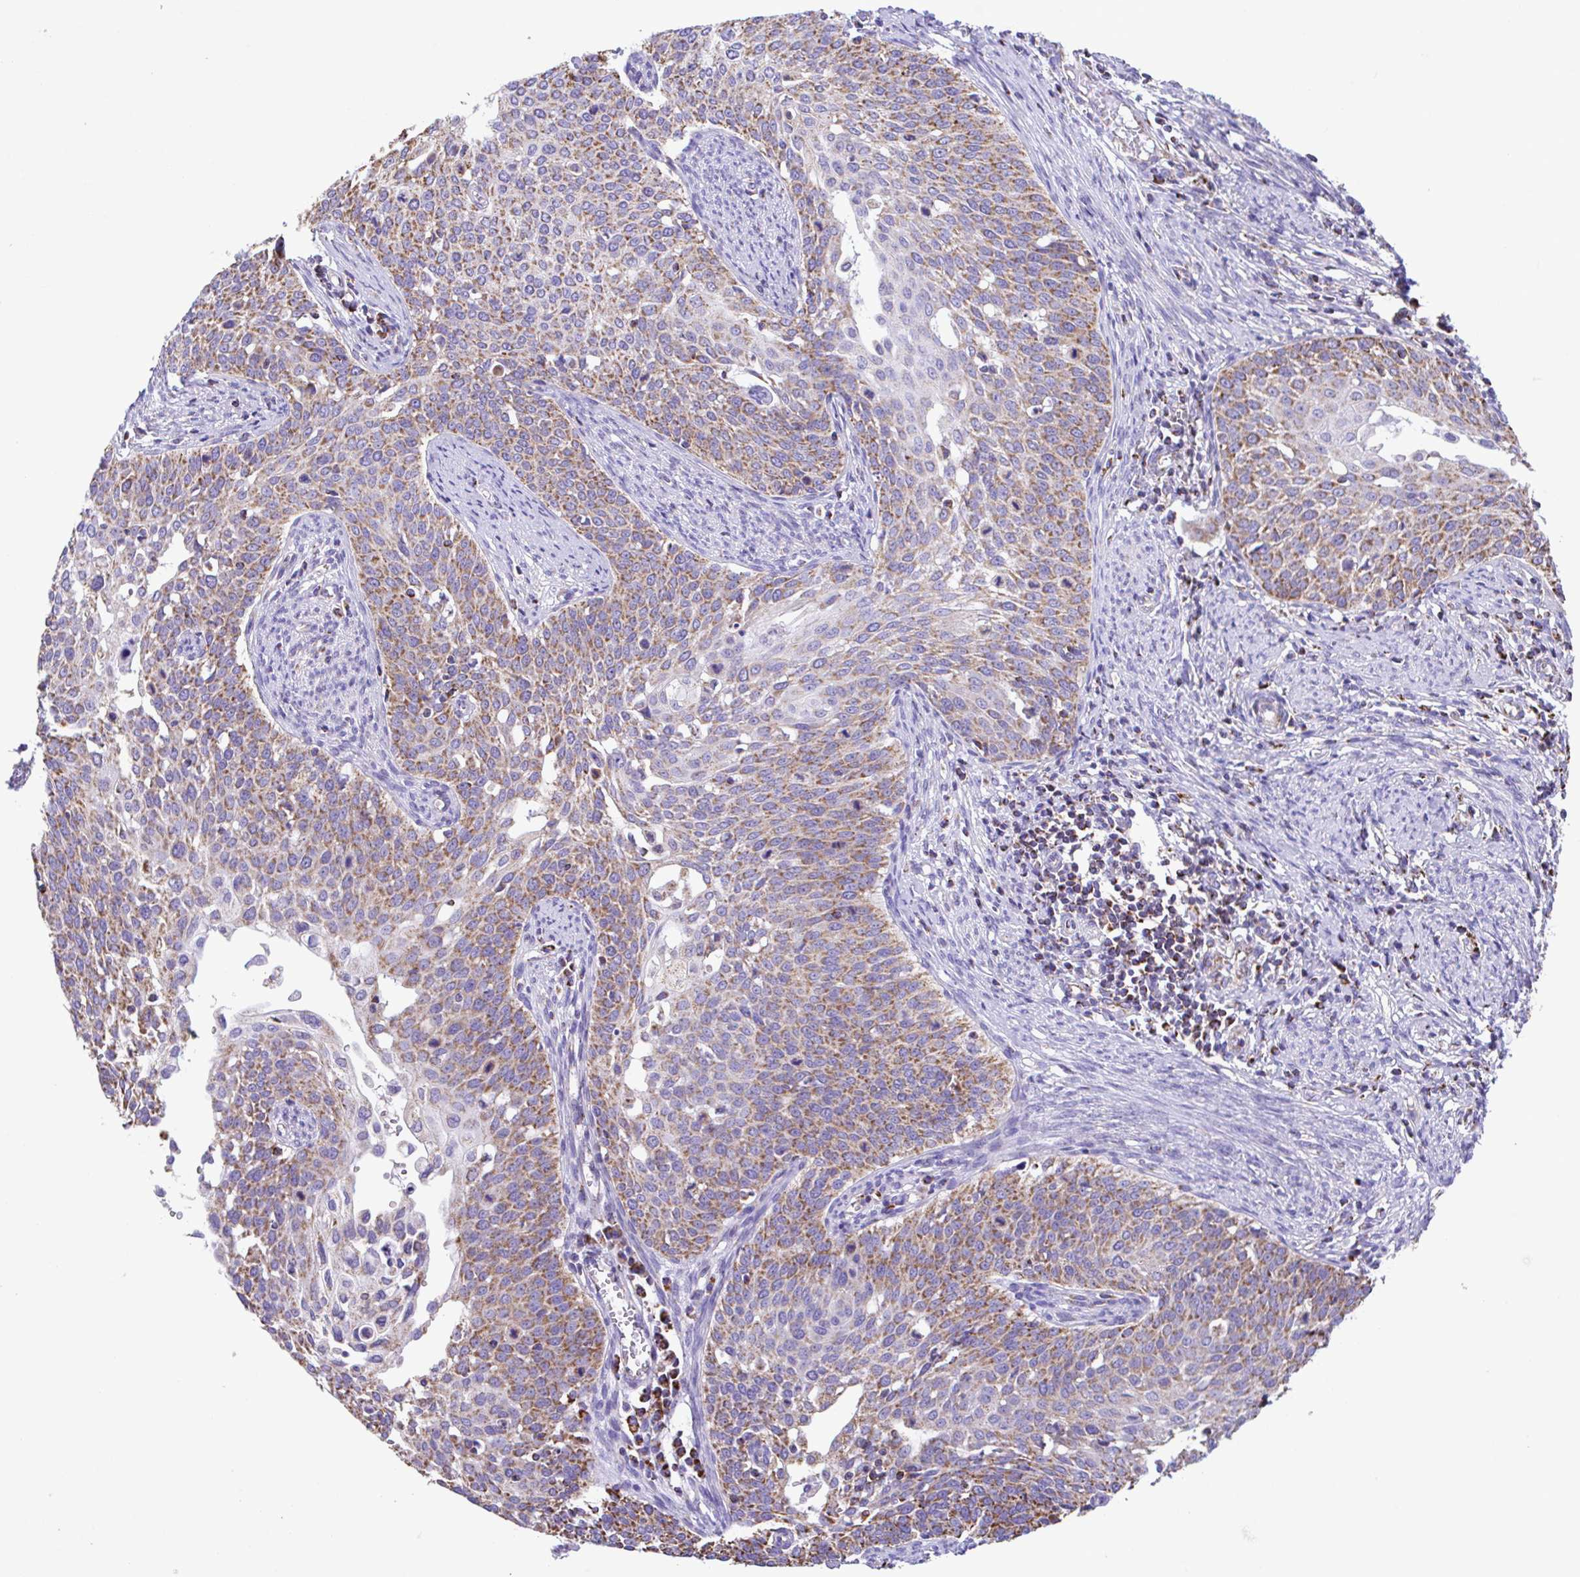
{"staining": {"intensity": "moderate", "quantity": ">75%", "location": "cytoplasmic/membranous"}, "tissue": "cervical cancer", "cell_type": "Tumor cells", "image_type": "cancer", "snomed": [{"axis": "morphology", "description": "Squamous cell carcinoma, NOS"}, {"axis": "topography", "description": "Cervix"}], "caption": "This is an image of immunohistochemistry staining of cervical cancer, which shows moderate expression in the cytoplasmic/membranous of tumor cells.", "gene": "PCMTD2", "patient": {"sex": "female", "age": 44}}